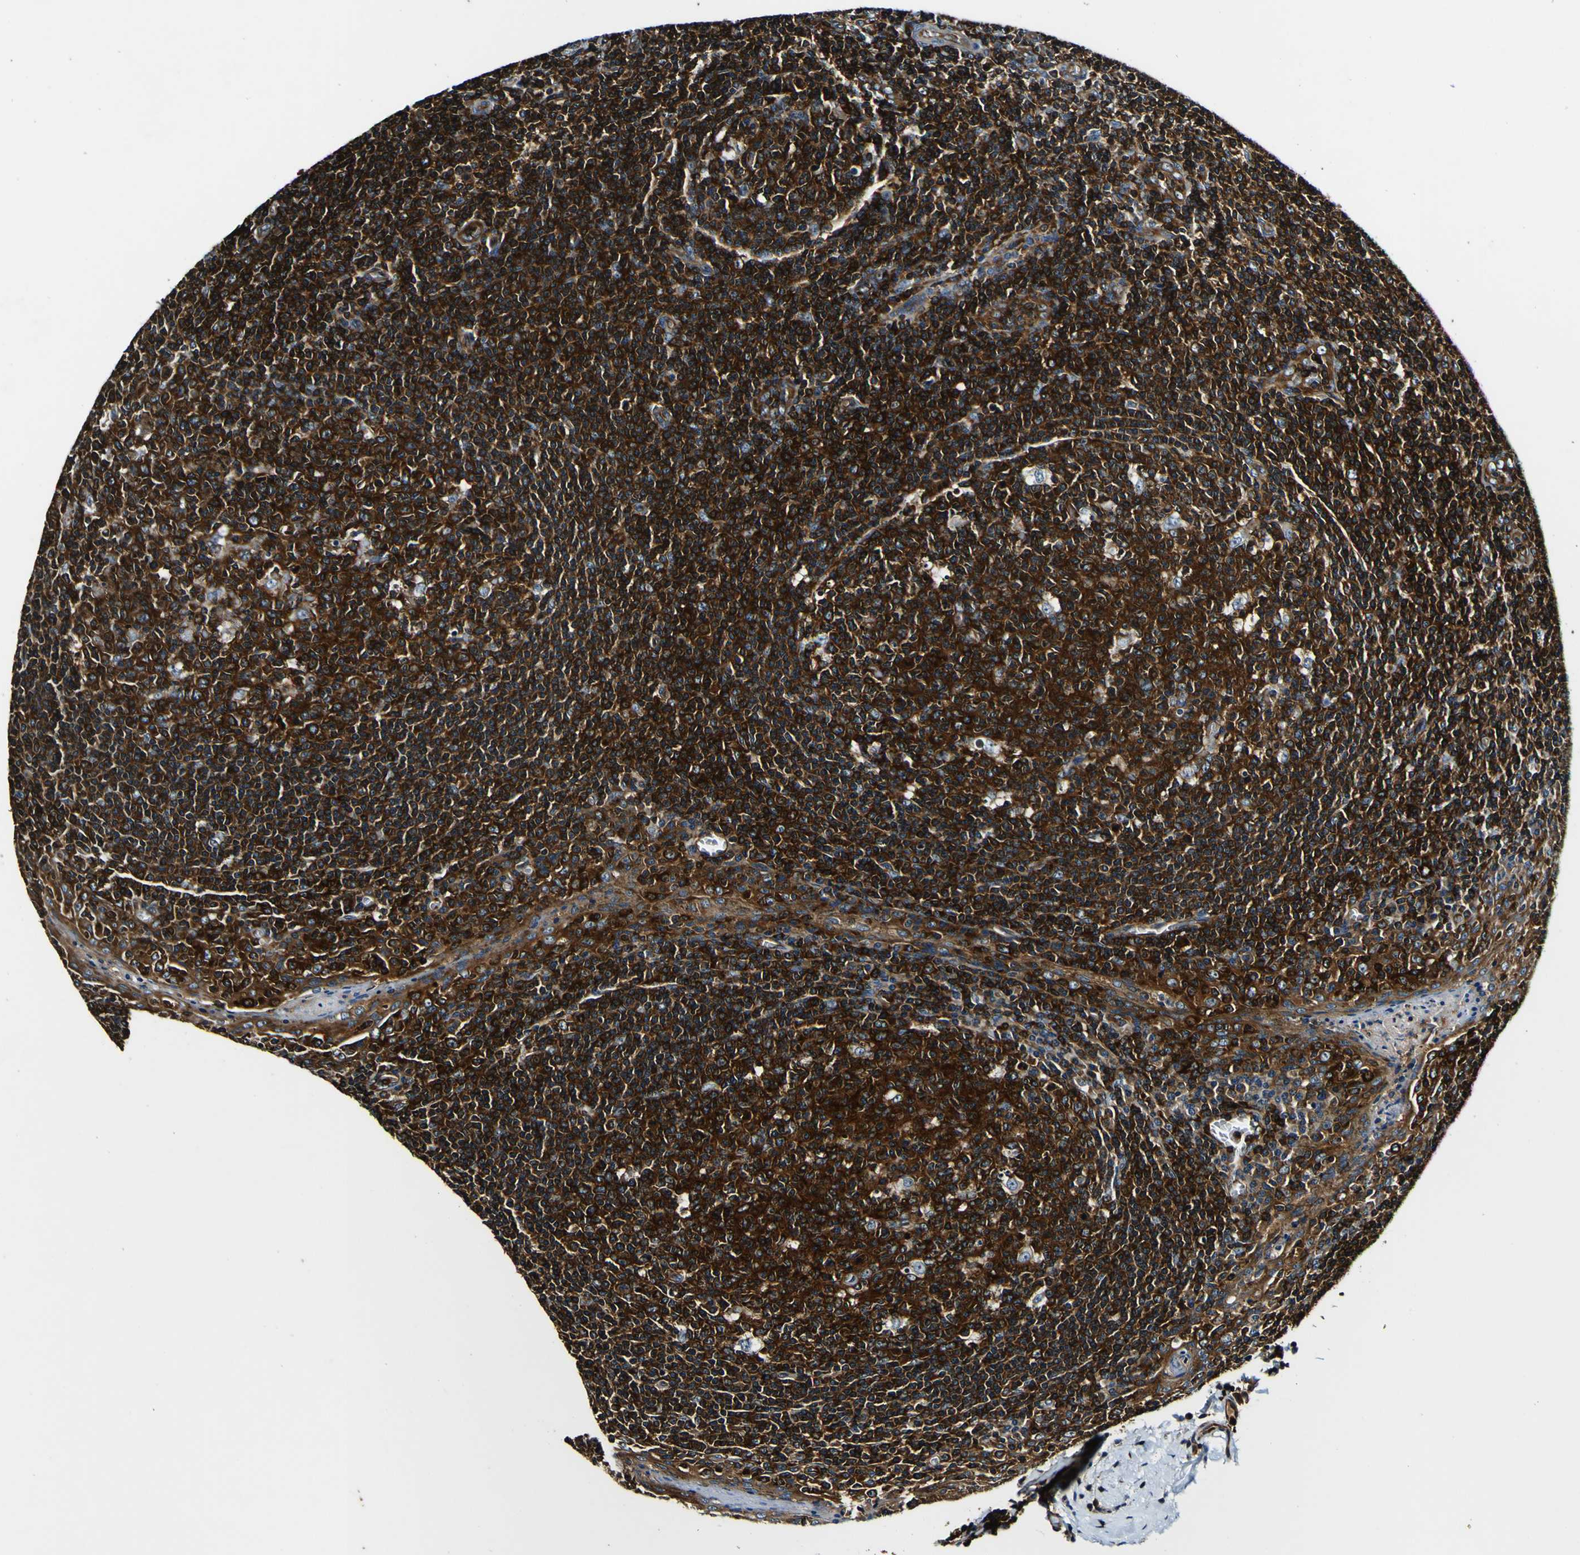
{"staining": {"intensity": "strong", "quantity": ">75%", "location": "cytoplasmic/membranous"}, "tissue": "tonsil", "cell_type": "Germinal center cells", "image_type": "normal", "snomed": [{"axis": "morphology", "description": "Normal tissue, NOS"}, {"axis": "topography", "description": "Tonsil"}], "caption": "A brown stain labels strong cytoplasmic/membranous positivity of a protein in germinal center cells of unremarkable human tonsil. The protein of interest is shown in brown color, while the nuclei are stained blue.", "gene": "RHOT2", "patient": {"sex": "male", "age": 31}}